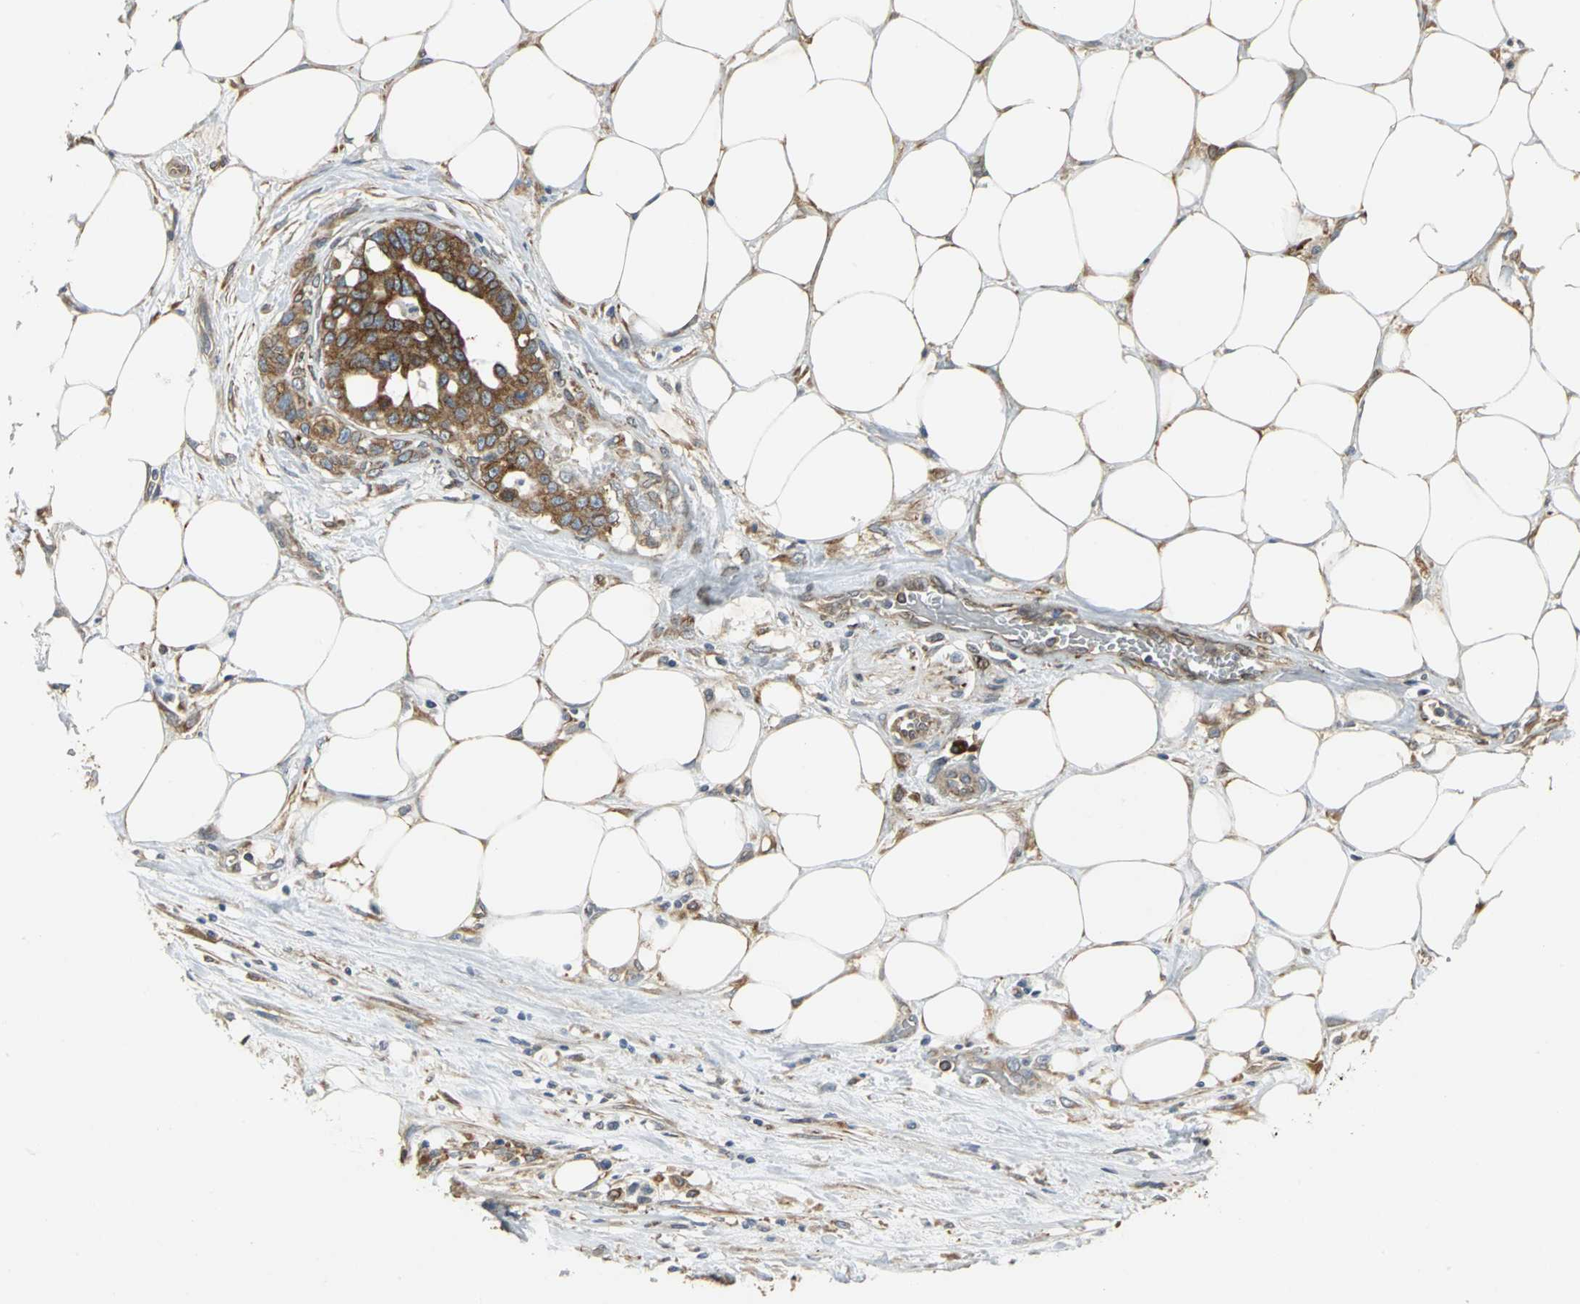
{"staining": {"intensity": "moderate", "quantity": ">75%", "location": "cytoplasmic/membranous"}, "tissue": "pancreatic cancer", "cell_type": "Tumor cells", "image_type": "cancer", "snomed": [{"axis": "morphology", "description": "Adenocarcinoma, NOS"}, {"axis": "topography", "description": "Pancreas"}], "caption": "There is medium levels of moderate cytoplasmic/membranous staining in tumor cells of pancreatic cancer (adenocarcinoma), as demonstrated by immunohistochemical staining (brown color).", "gene": "SYVN1", "patient": {"sex": "male", "age": 46}}